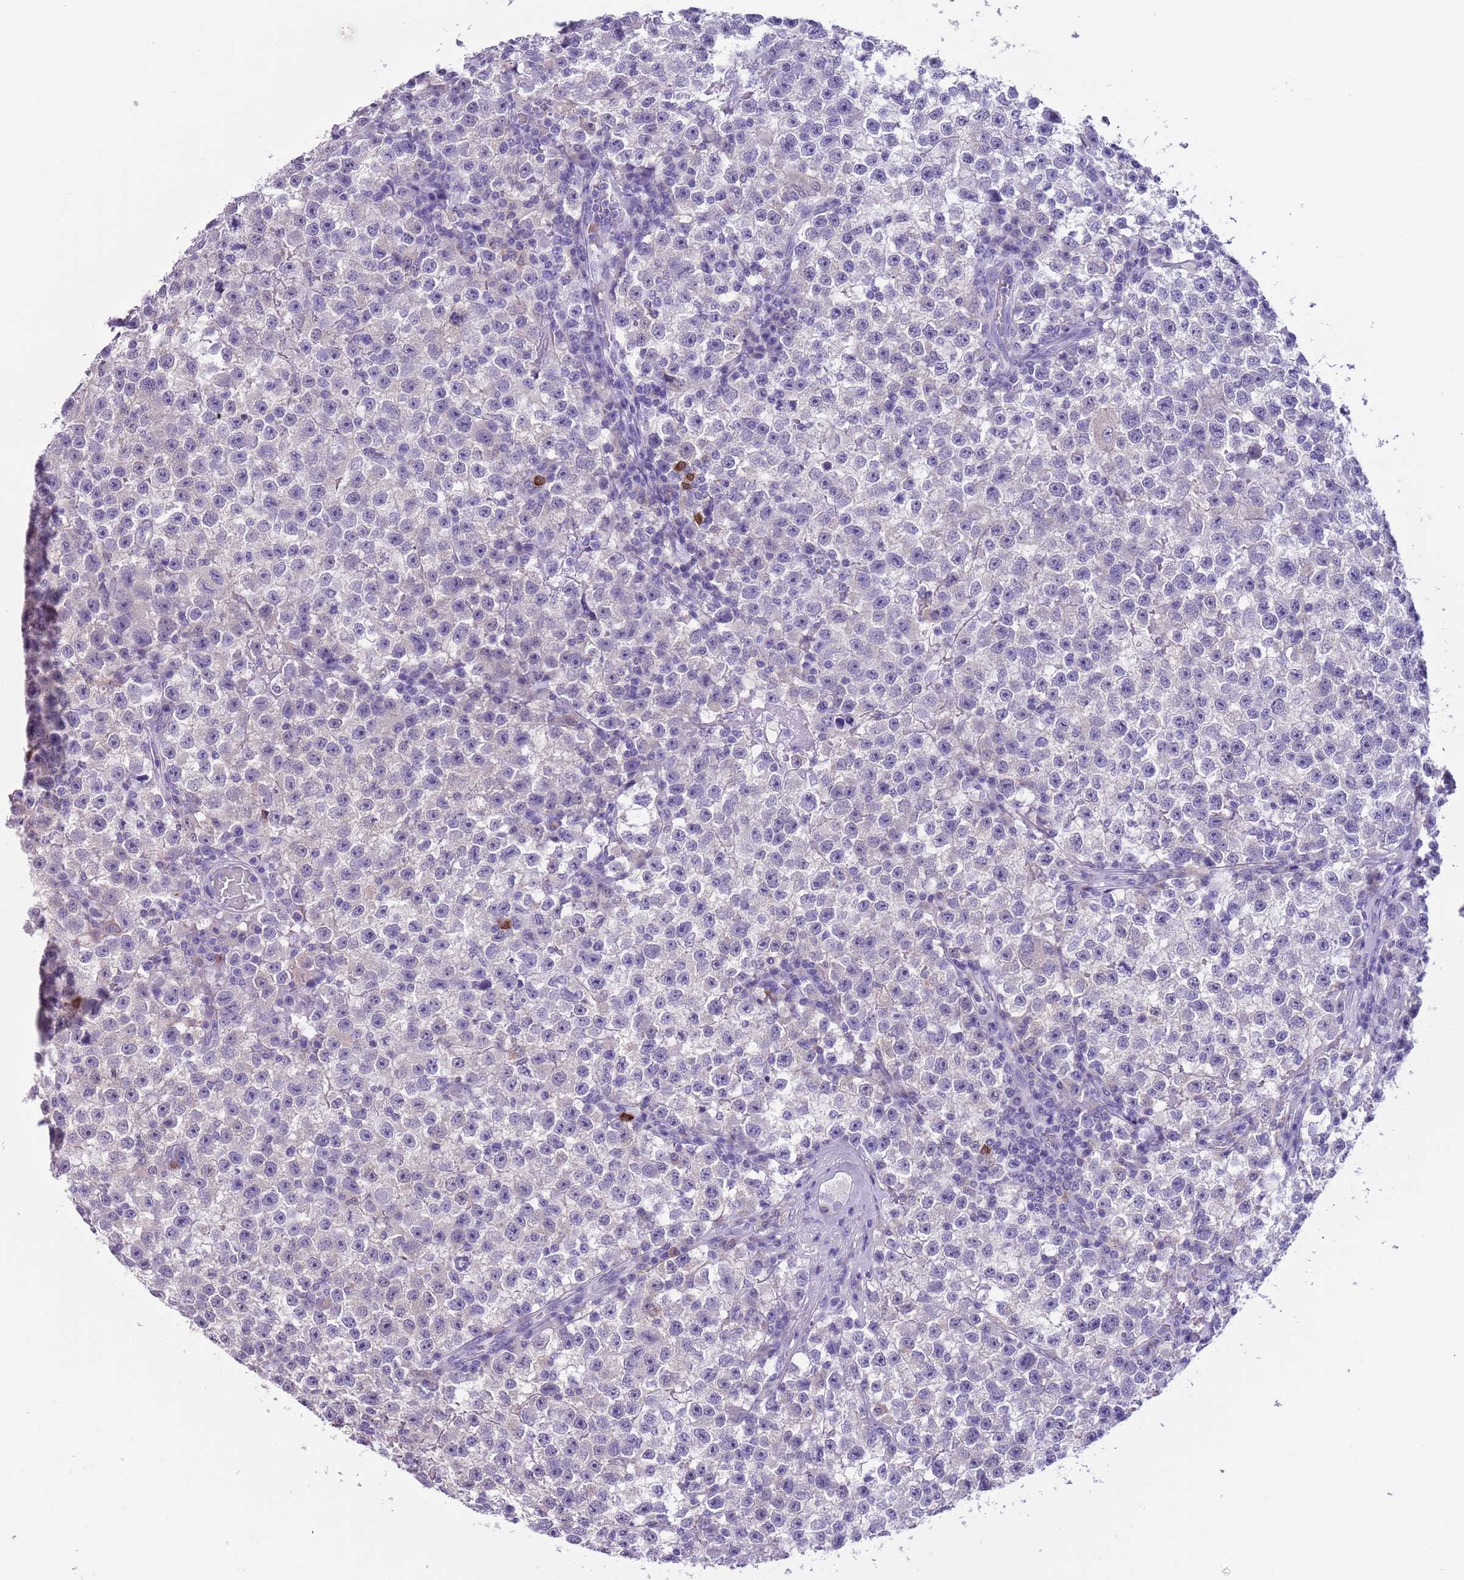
{"staining": {"intensity": "negative", "quantity": "none", "location": "none"}, "tissue": "testis cancer", "cell_type": "Tumor cells", "image_type": "cancer", "snomed": [{"axis": "morphology", "description": "Seminoma, NOS"}, {"axis": "topography", "description": "Testis"}], "caption": "Immunohistochemistry (IHC) micrograph of neoplastic tissue: human testis cancer stained with DAB shows no significant protein expression in tumor cells. The staining is performed using DAB brown chromogen with nuclei counter-stained in using hematoxylin.", "gene": "PFKFB2", "patient": {"sex": "male", "age": 22}}